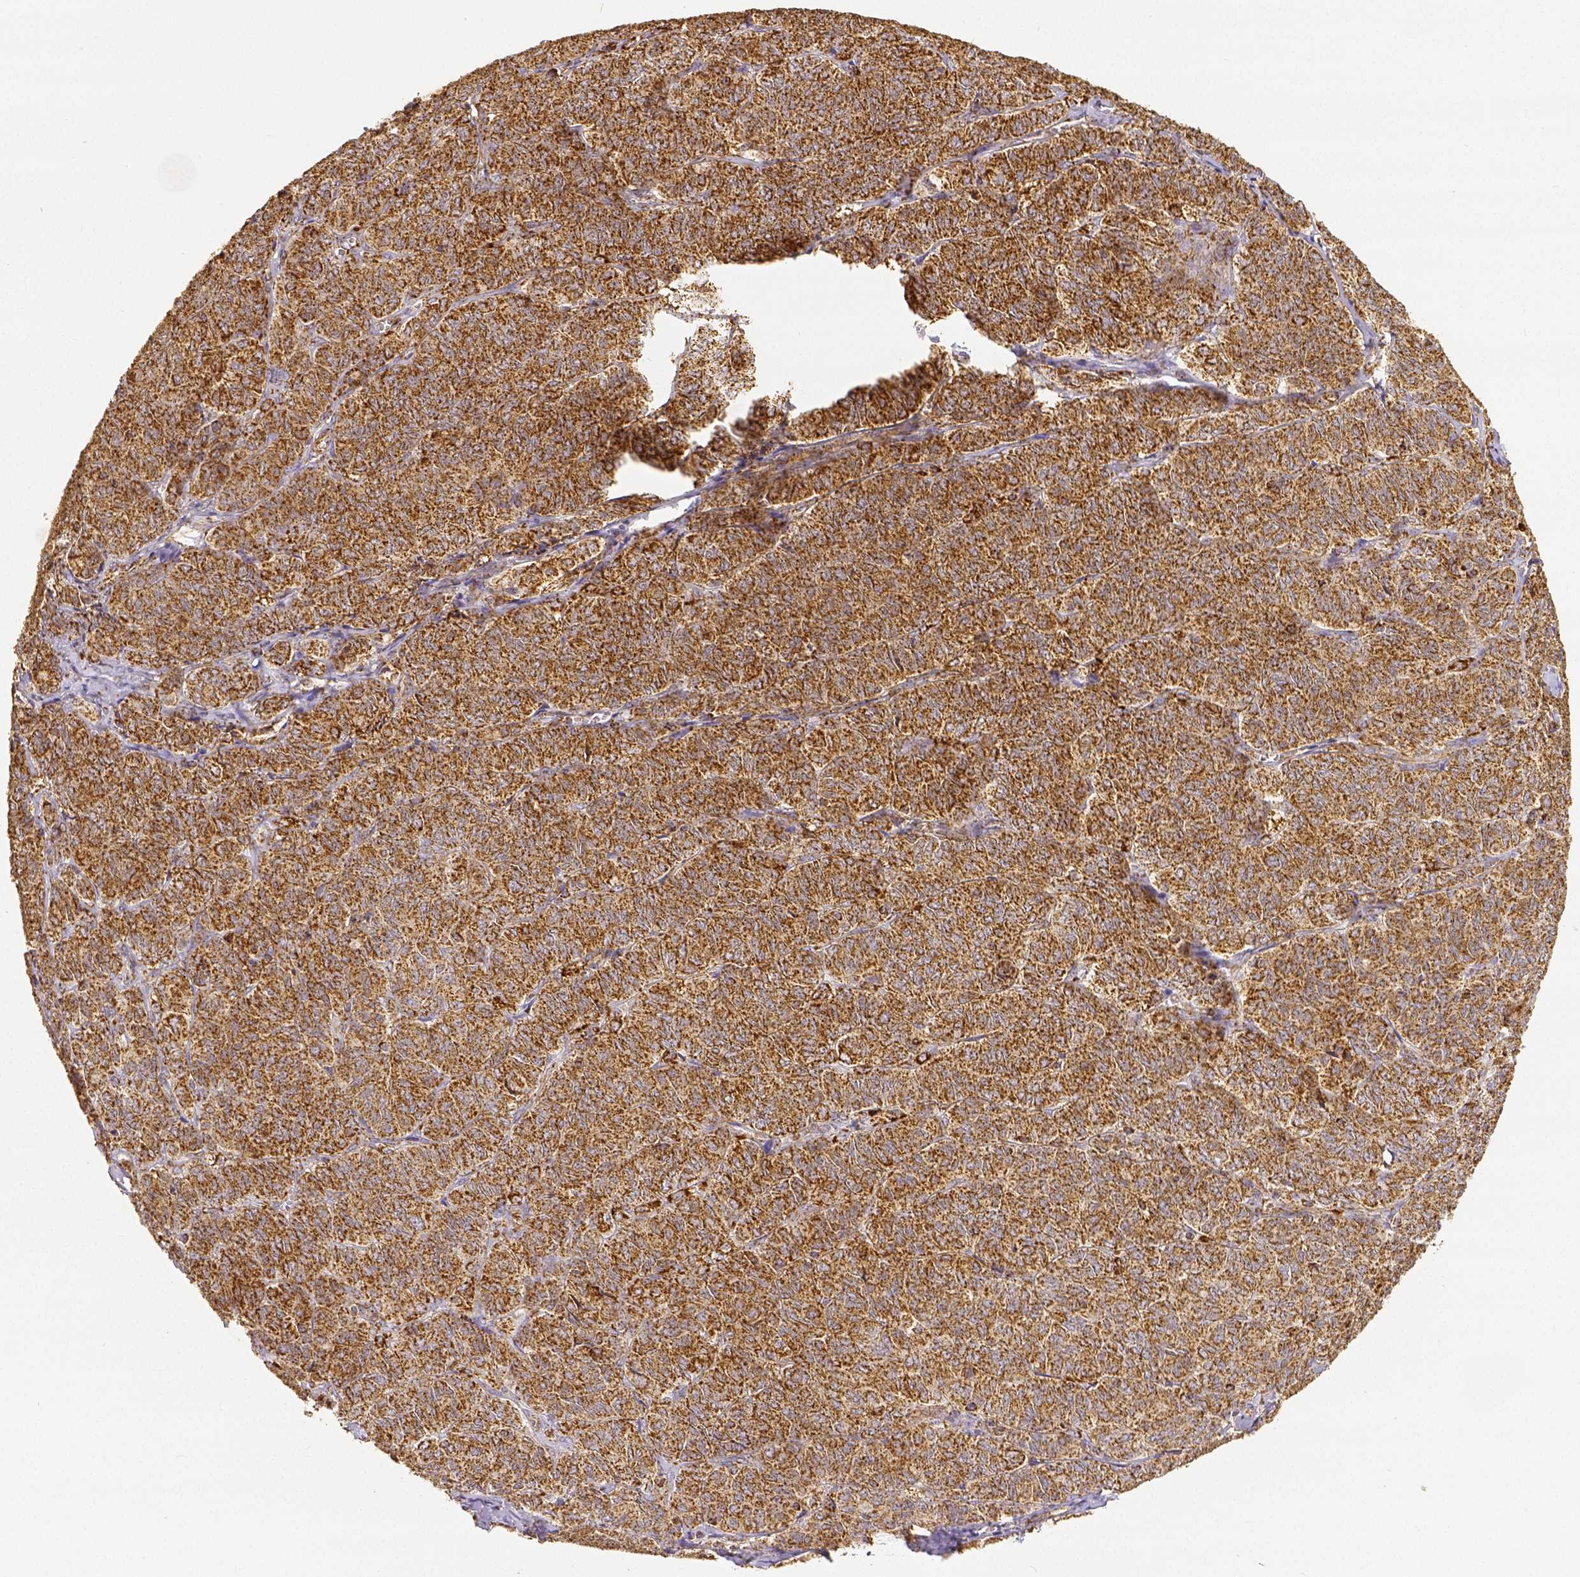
{"staining": {"intensity": "moderate", "quantity": ">75%", "location": "cytoplasmic/membranous"}, "tissue": "ovarian cancer", "cell_type": "Tumor cells", "image_type": "cancer", "snomed": [{"axis": "morphology", "description": "Carcinoma, endometroid"}, {"axis": "topography", "description": "Ovary"}], "caption": "Immunohistochemistry of ovarian cancer demonstrates medium levels of moderate cytoplasmic/membranous positivity in about >75% of tumor cells.", "gene": "SDHB", "patient": {"sex": "female", "age": 80}}